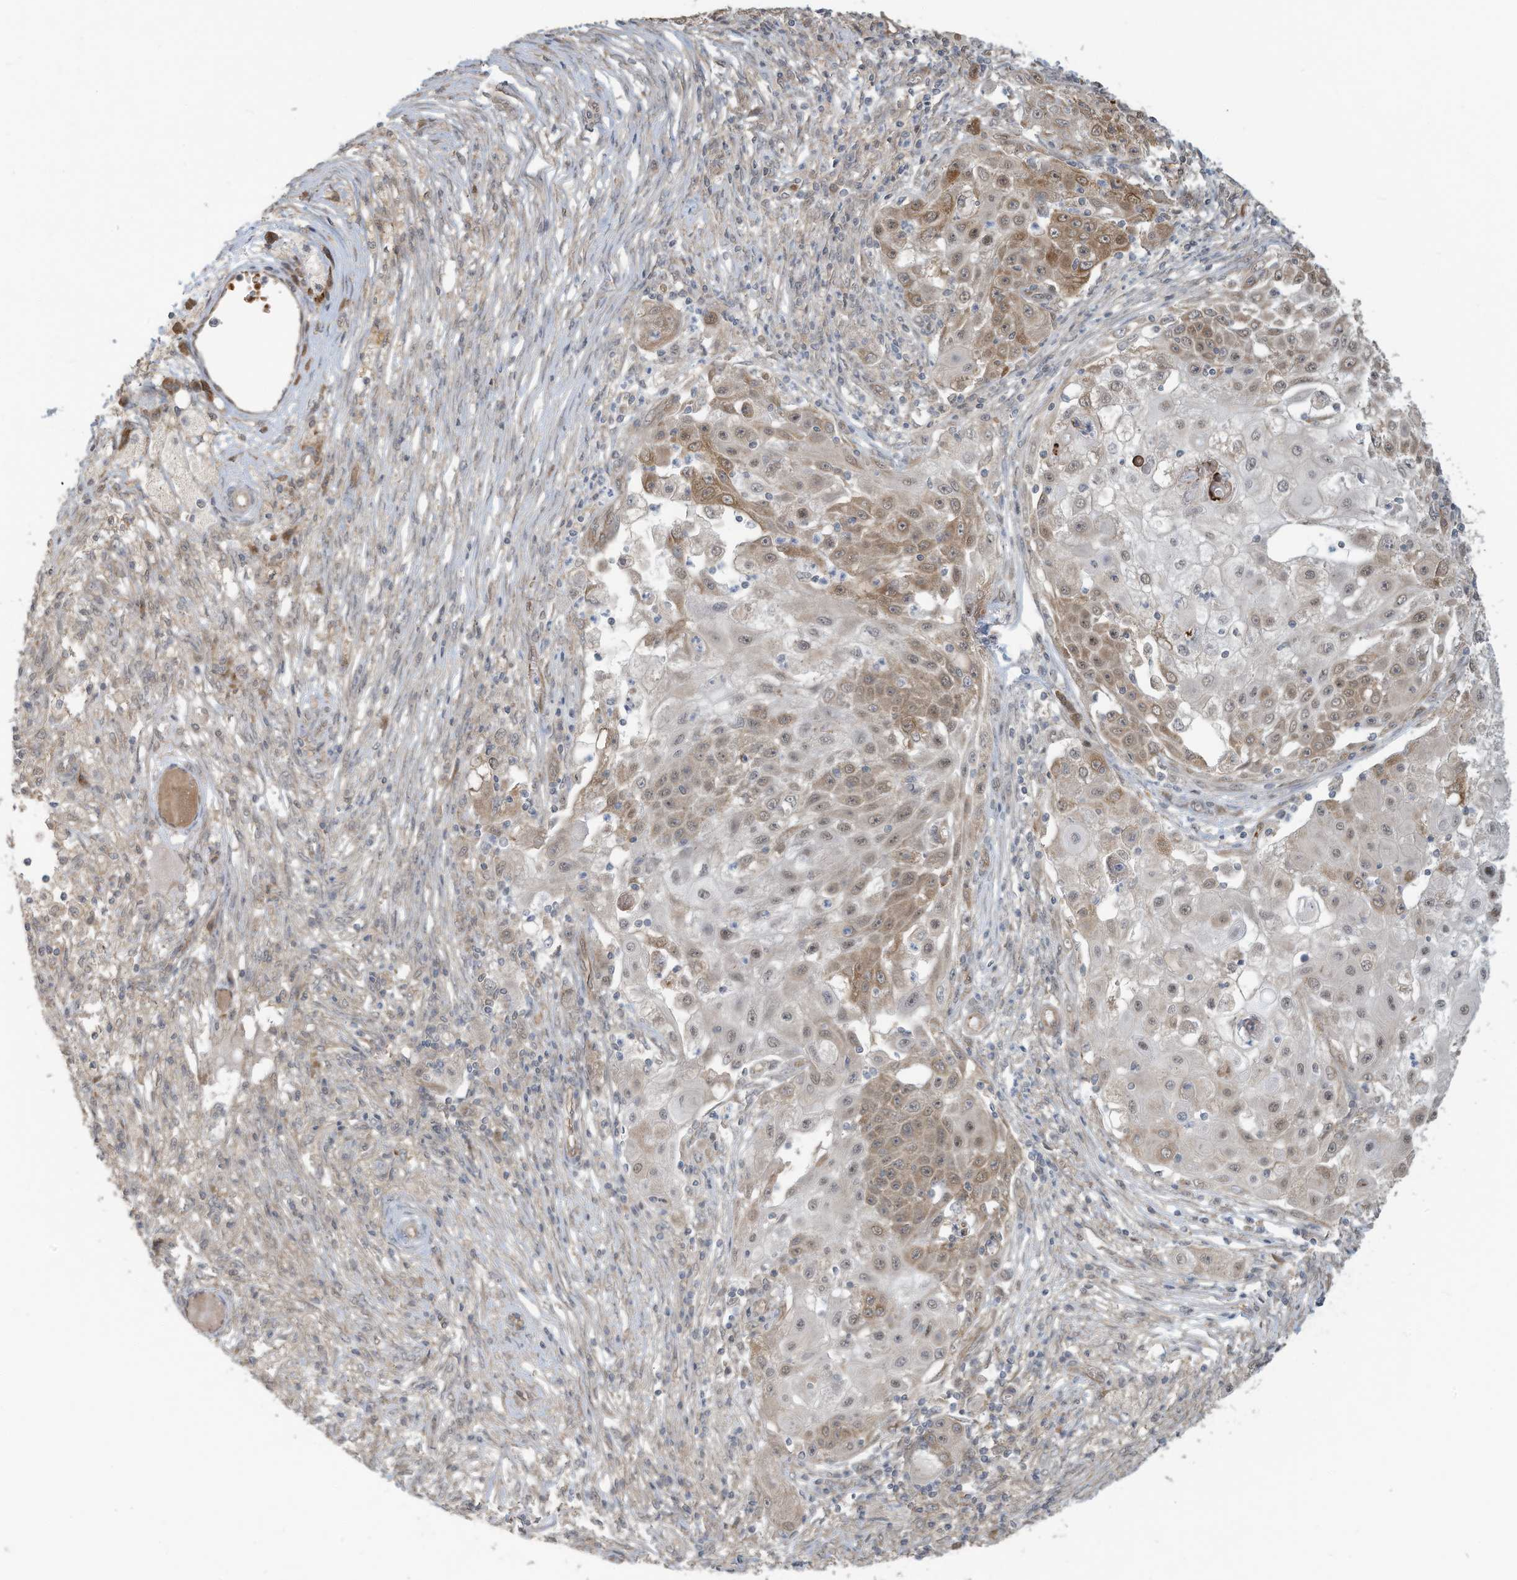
{"staining": {"intensity": "moderate", "quantity": "25%-75%", "location": "cytoplasmic/membranous"}, "tissue": "ovarian cancer", "cell_type": "Tumor cells", "image_type": "cancer", "snomed": [{"axis": "morphology", "description": "Carcinoma, endometroid"}, {"axis": "topography", "description": "Ovary"}], "caption": "The histopathology image displays staining of ovarian cancer, revealing moderate cytoplasmic/membranous protein expression (brown color) within tumor cells.", "gene": "ERI2", "patient": {"sex": "female", "age": 42}}